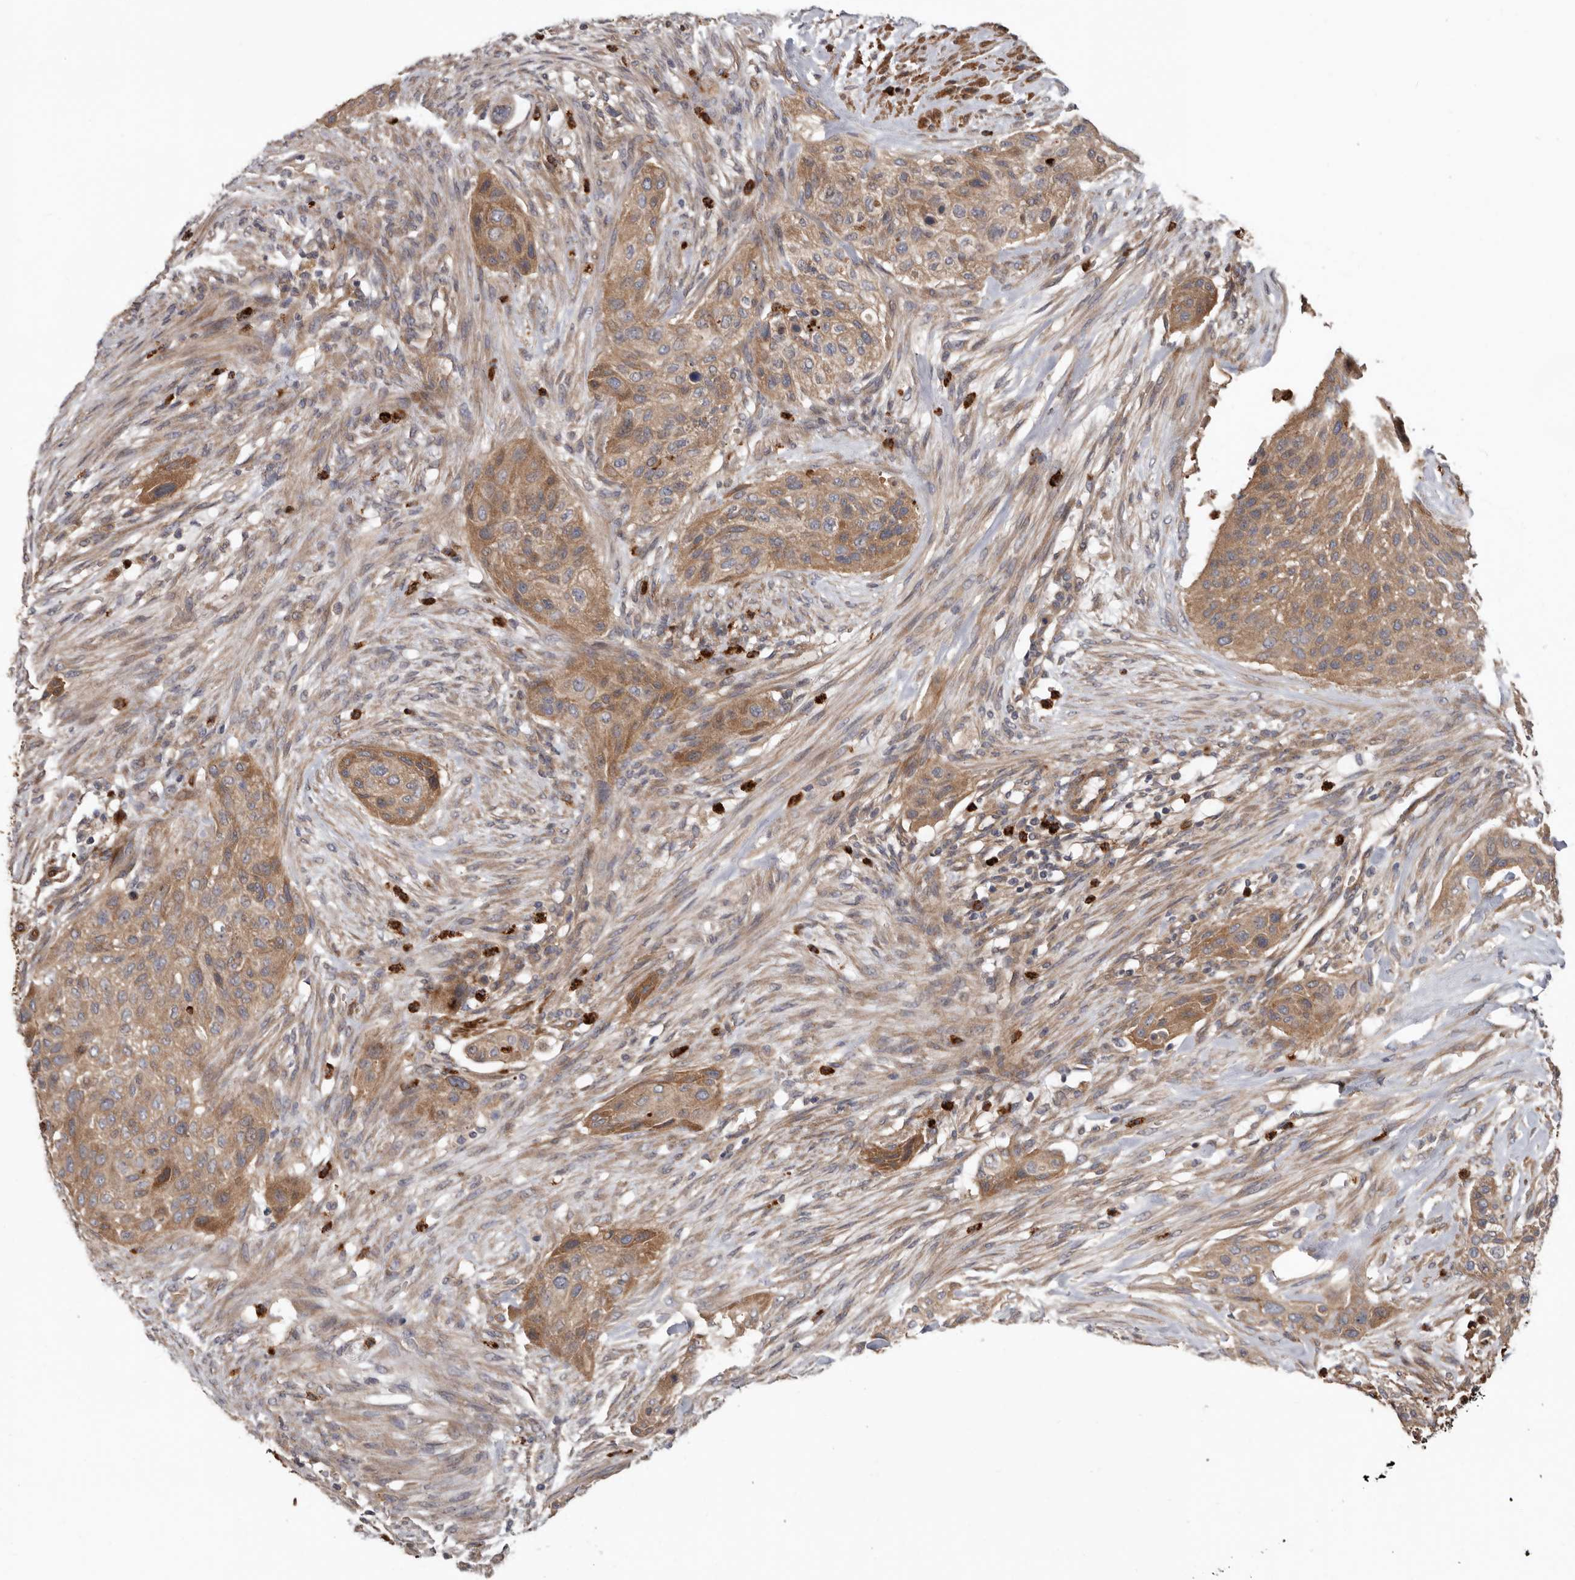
{"staining": {"intensity": "moderate", "quantity": ">75%", "location": "cytoplasmic/membranous"}, "tissue": "urothelial cancer", "cell_type": "Tumor cells", "image_type": "cancer", "snomed": [{"axis": "morphology", "description": "Urothelial carcinoma, High grade"}, {"axis": "topography", "description": "Urinary bladder"}], "caption": "IHC photomicrograph of neoplastic tissue: urothelial cancer stained using immunohistochemistry (IHC) shows medium levels of moderate protein expression localized specifically in the cytoplasmic/membranous of tumor cells, appearing as a cytoplasmic/membranous brown color.", "gene": "ARHGEF5", "patient": {"sex": "male", "age": 35}}